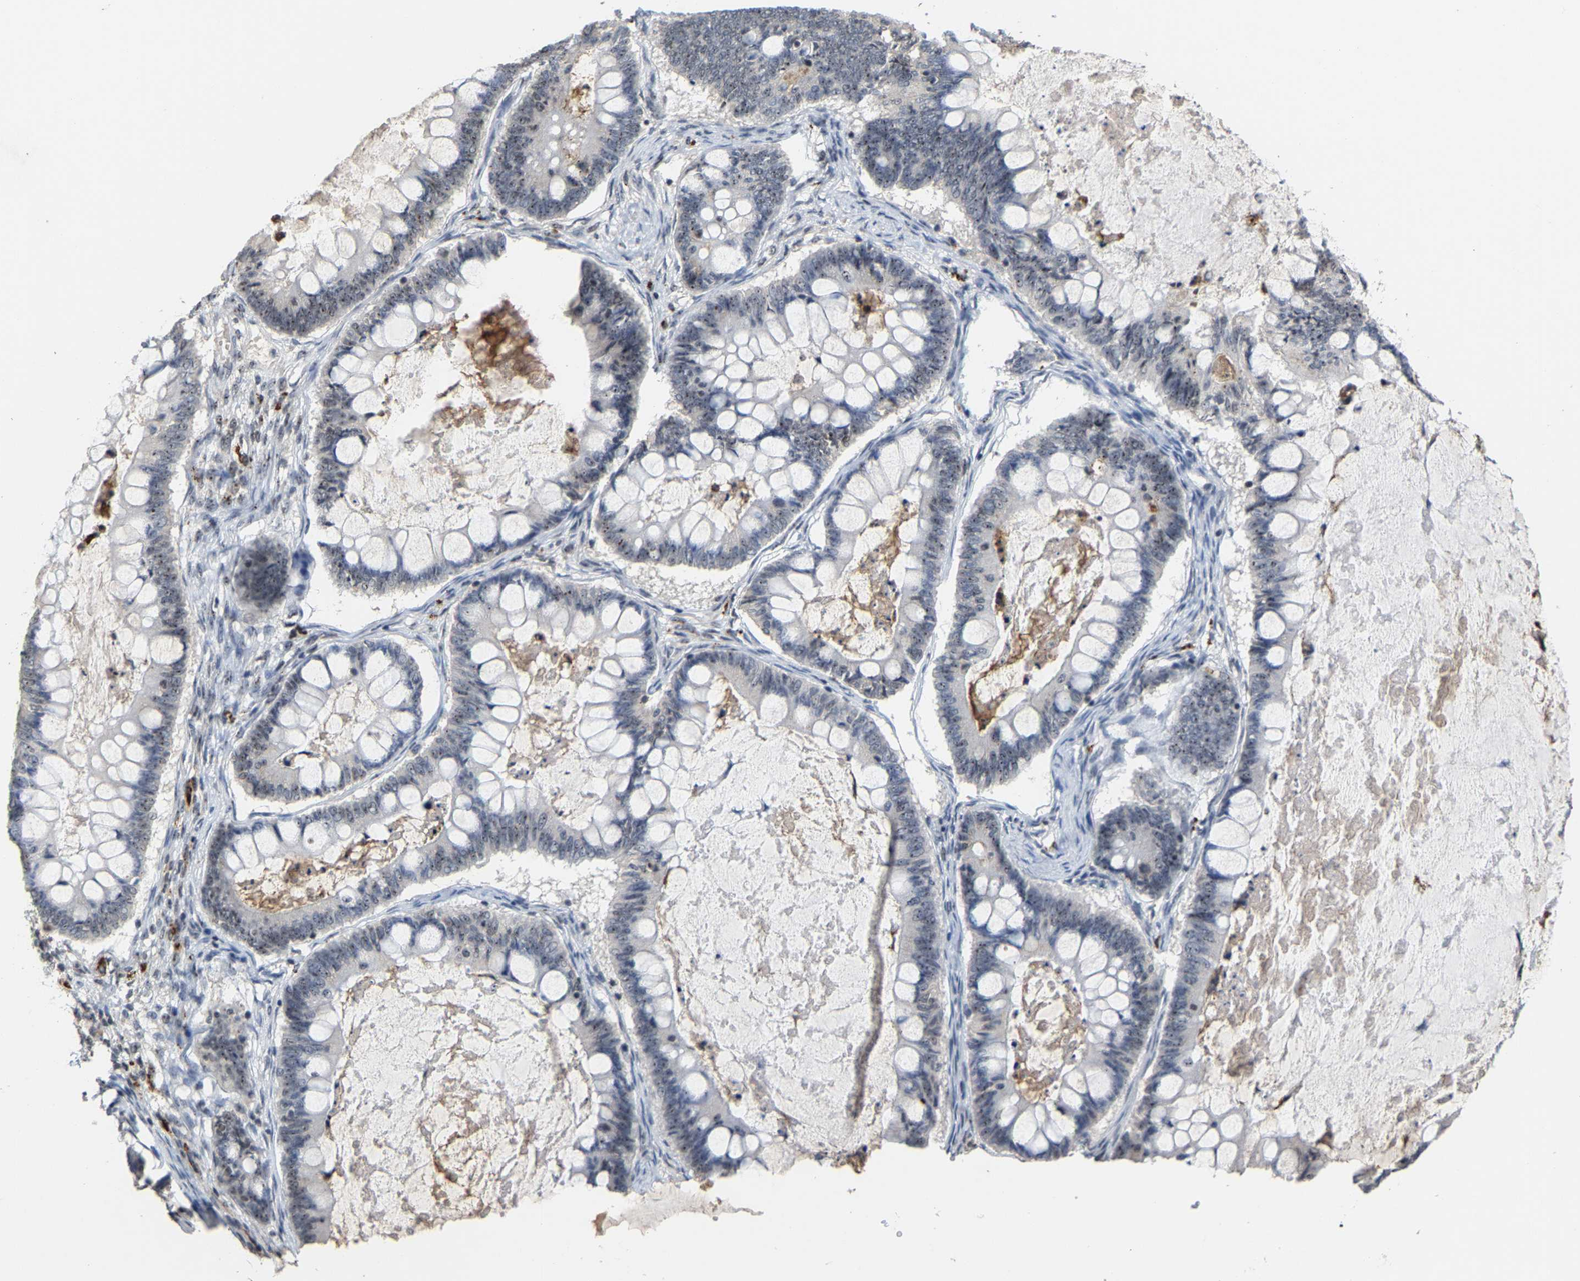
{"staining": {"intensity": "moderate", "quantity": "<25%", "location": "nuclear"}, "tissue": "ovarian cancer", "cell_type": "Tumor cells", "image_type": "cancer", "snomed": [{"axis": "morphology", "description": "Cystadenocarcinoma, mucinous, NOS"}, {"axis": "topography", "description": "Ovary"}], "caption": "Immunohistochemistry (IHC) (DAB) staining of ovarian cancer (mucinous cystadenocarcinoma) displays moderate nuclear protein expression in about <25% of tumor cells. (Stains: DAB (3,3'-diaminobenzidine) in brown, nuclei in blue, Microscopy: brightfield microscopy at high magnification).", "gene": "NOP58", "patient": {"sex": "female", "age": 61}}